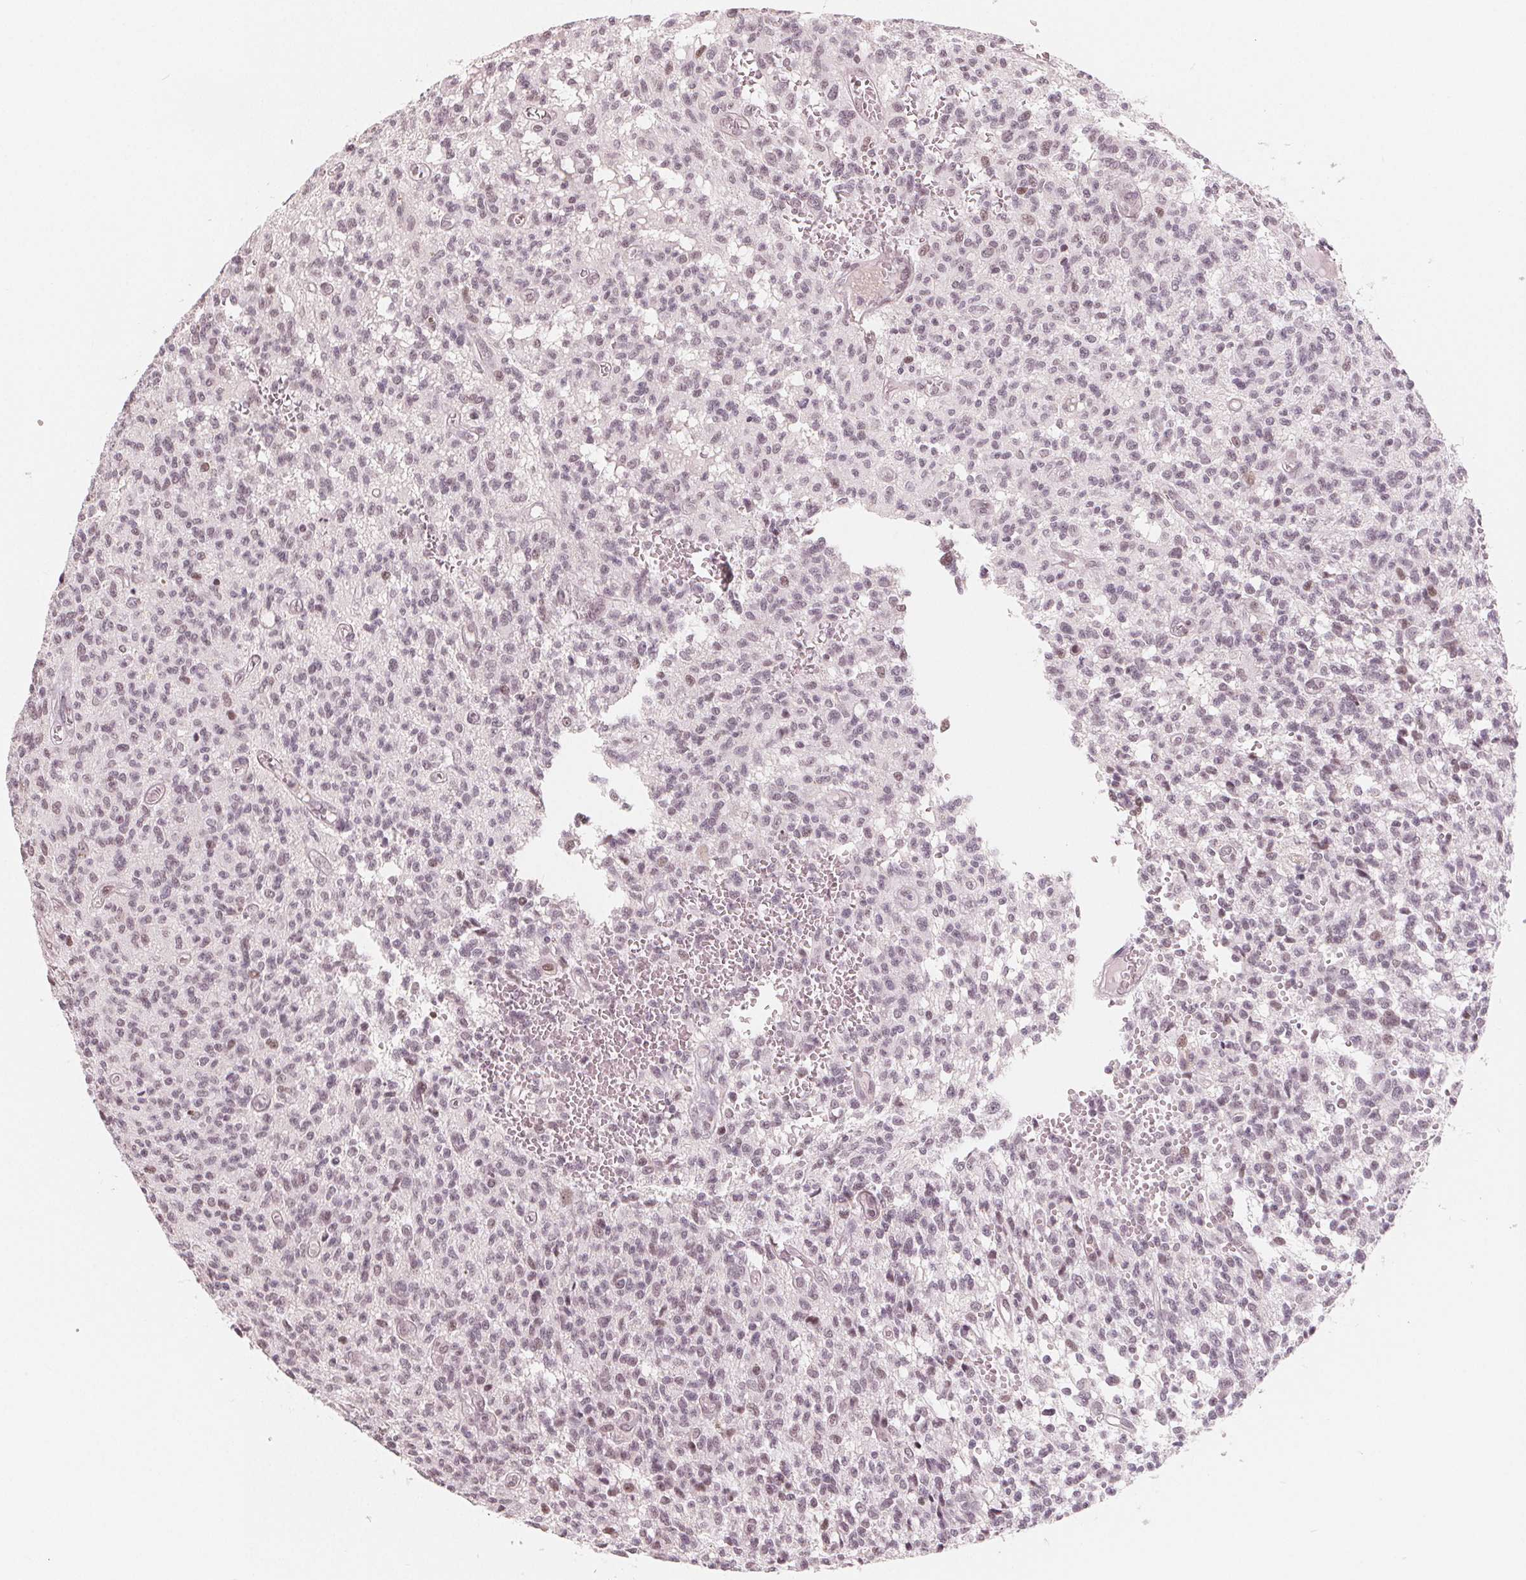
{"staining": {"intensity": "weak", "quantity": "<25%", "location": "nuclear"}, "tissue": "glioma", "cell_type": "Tumor cells", "image_type": "cancer", "snomed": [{"axis": "morphology", "description": "Glioma, malignant, Low grade"}, {"axis": "topography", "description": "Brain"}], "caption": "Immunohistochemistry (IHC) of malignant glioma (low-grade) shows no positivity in tumor cells.", "gene": "NUP210L", "patient": {"sex": "male", "age": 64}}